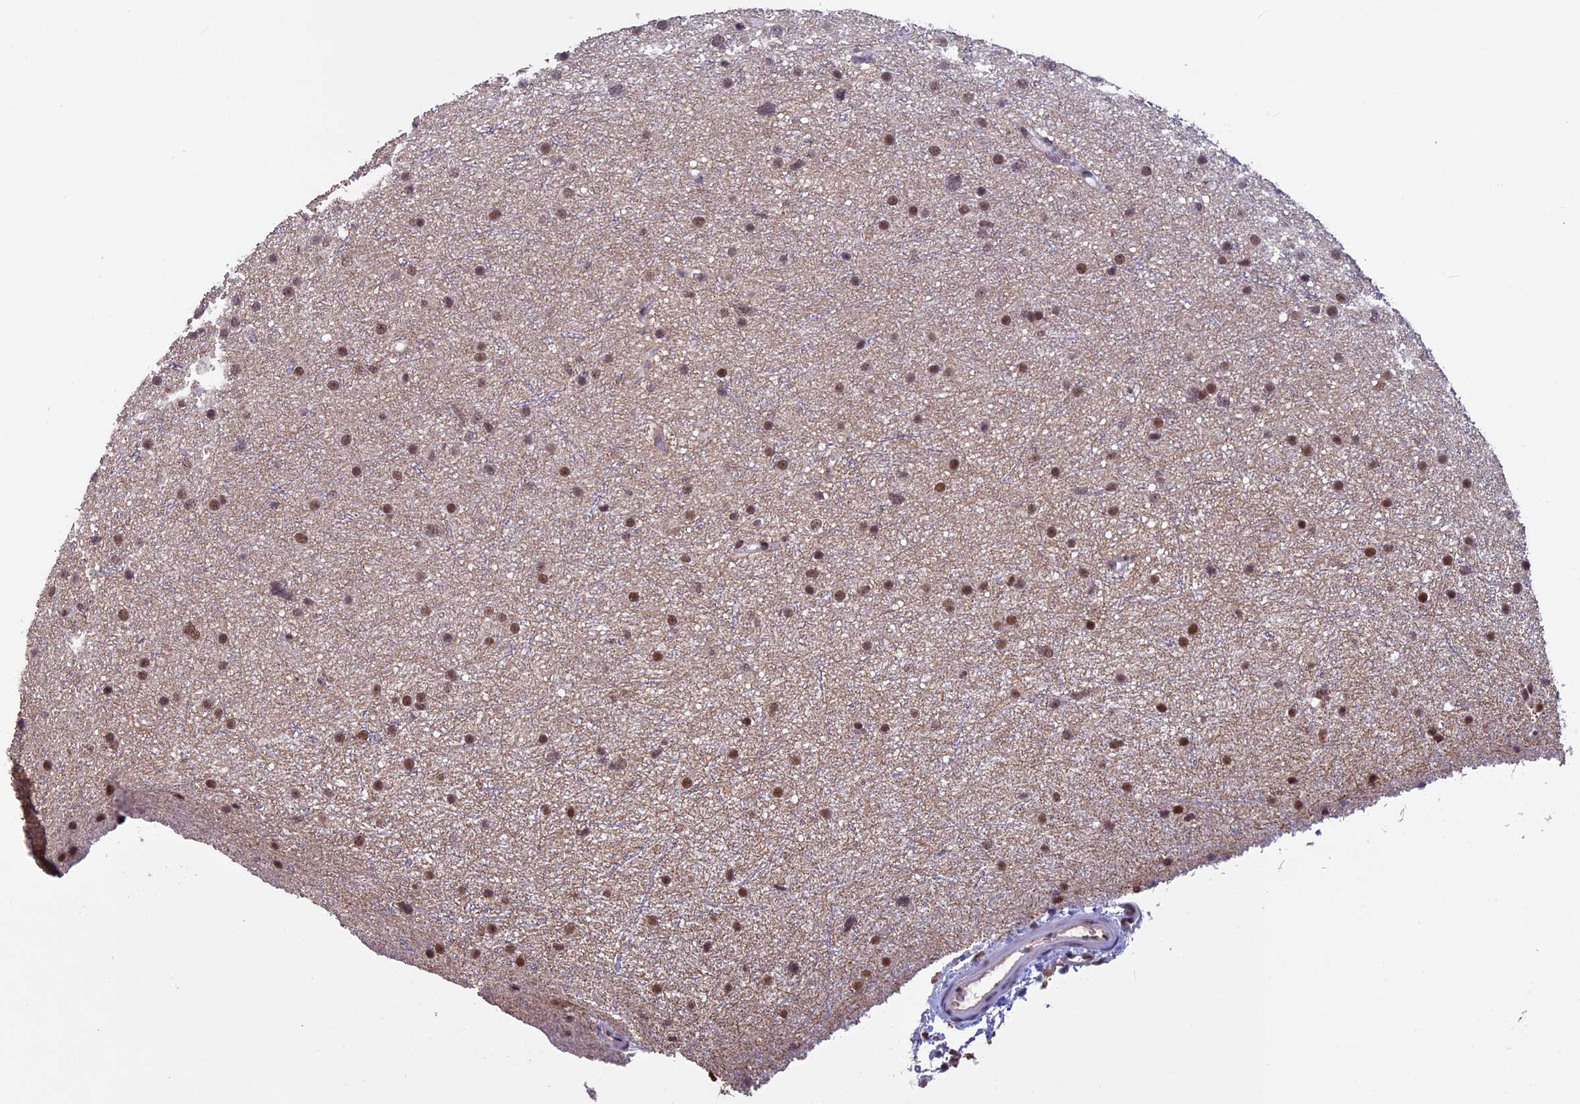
{"staining": {"intensity": "moderate", "quantity": ">75%", "location": "nuclear"}, "tissue": "glioma", "cell_type": "Tumor cells", "image_type": "cancer", "snomed": [{"axis": "morphology", "description": "Glioma, malignant, Low grade"}, {"axis": "topography", "description": "Cerebral cortex"}], "caption": "Moderate nuclear staining for a protein is appreciated in about >75% of tumor cells of glioma using immunohistochemistry (IHC).", "gene": "RNF40", "patient": {"sex": "female", "age": 39}}